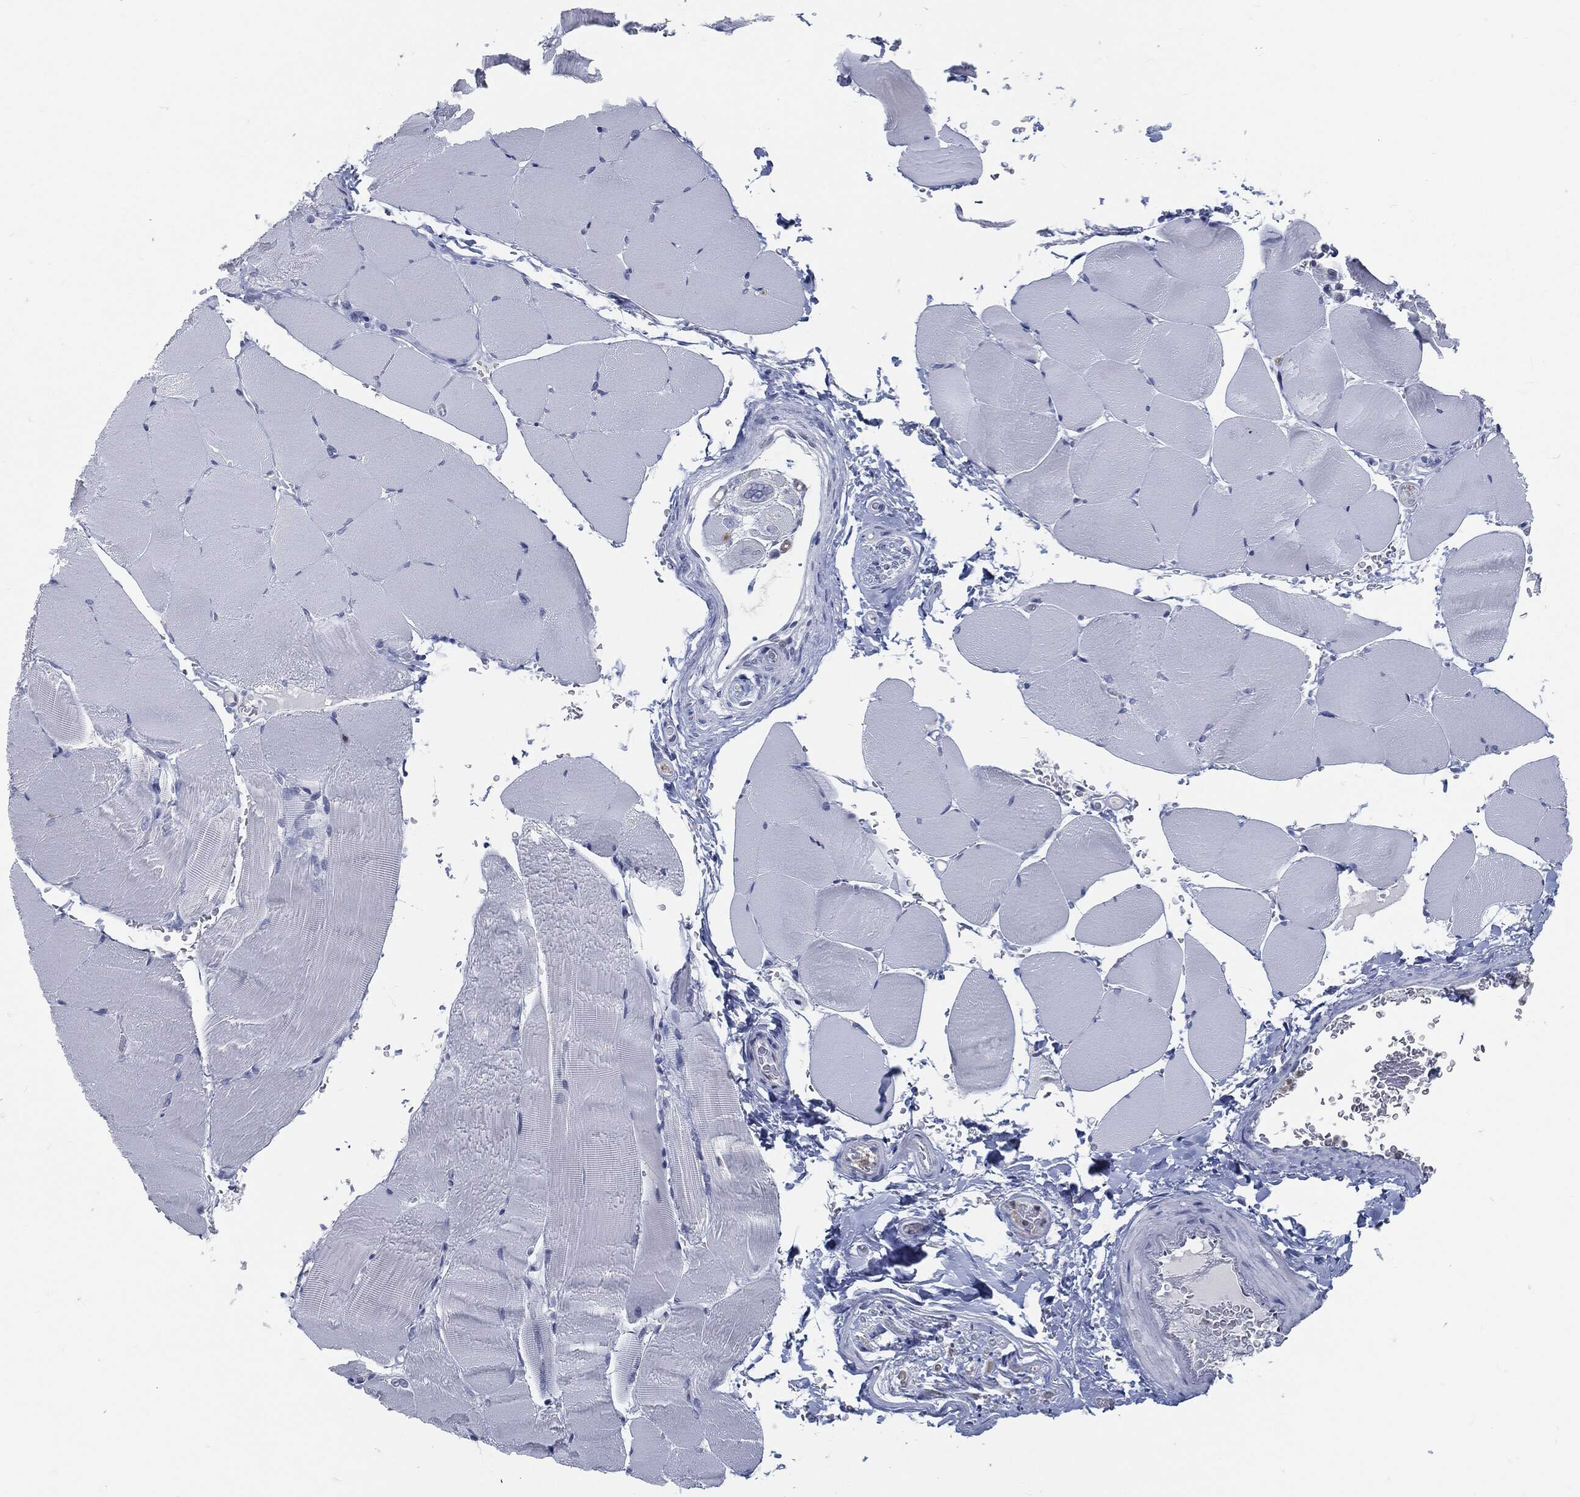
{"staining": {"intensity": "negative", "quantity": "none", "location": "none"}, "tissue": "skeletal muscle", "cell_type": "Myocytes", "image_type": "normal", "snomed": [{"axis": "morphology", "description": "Normal tissue, NOS"}, {"axis": "topography", "description": "Skeletal muscle"}], "caption": "This is a micrograph of IHC staining of unremarkable skeletal muscle, which shows no staining in myocytes. (DAB IHC, high magnification).", "gene": "PROM1", "patient": {"sex": "female", "age": 37}}